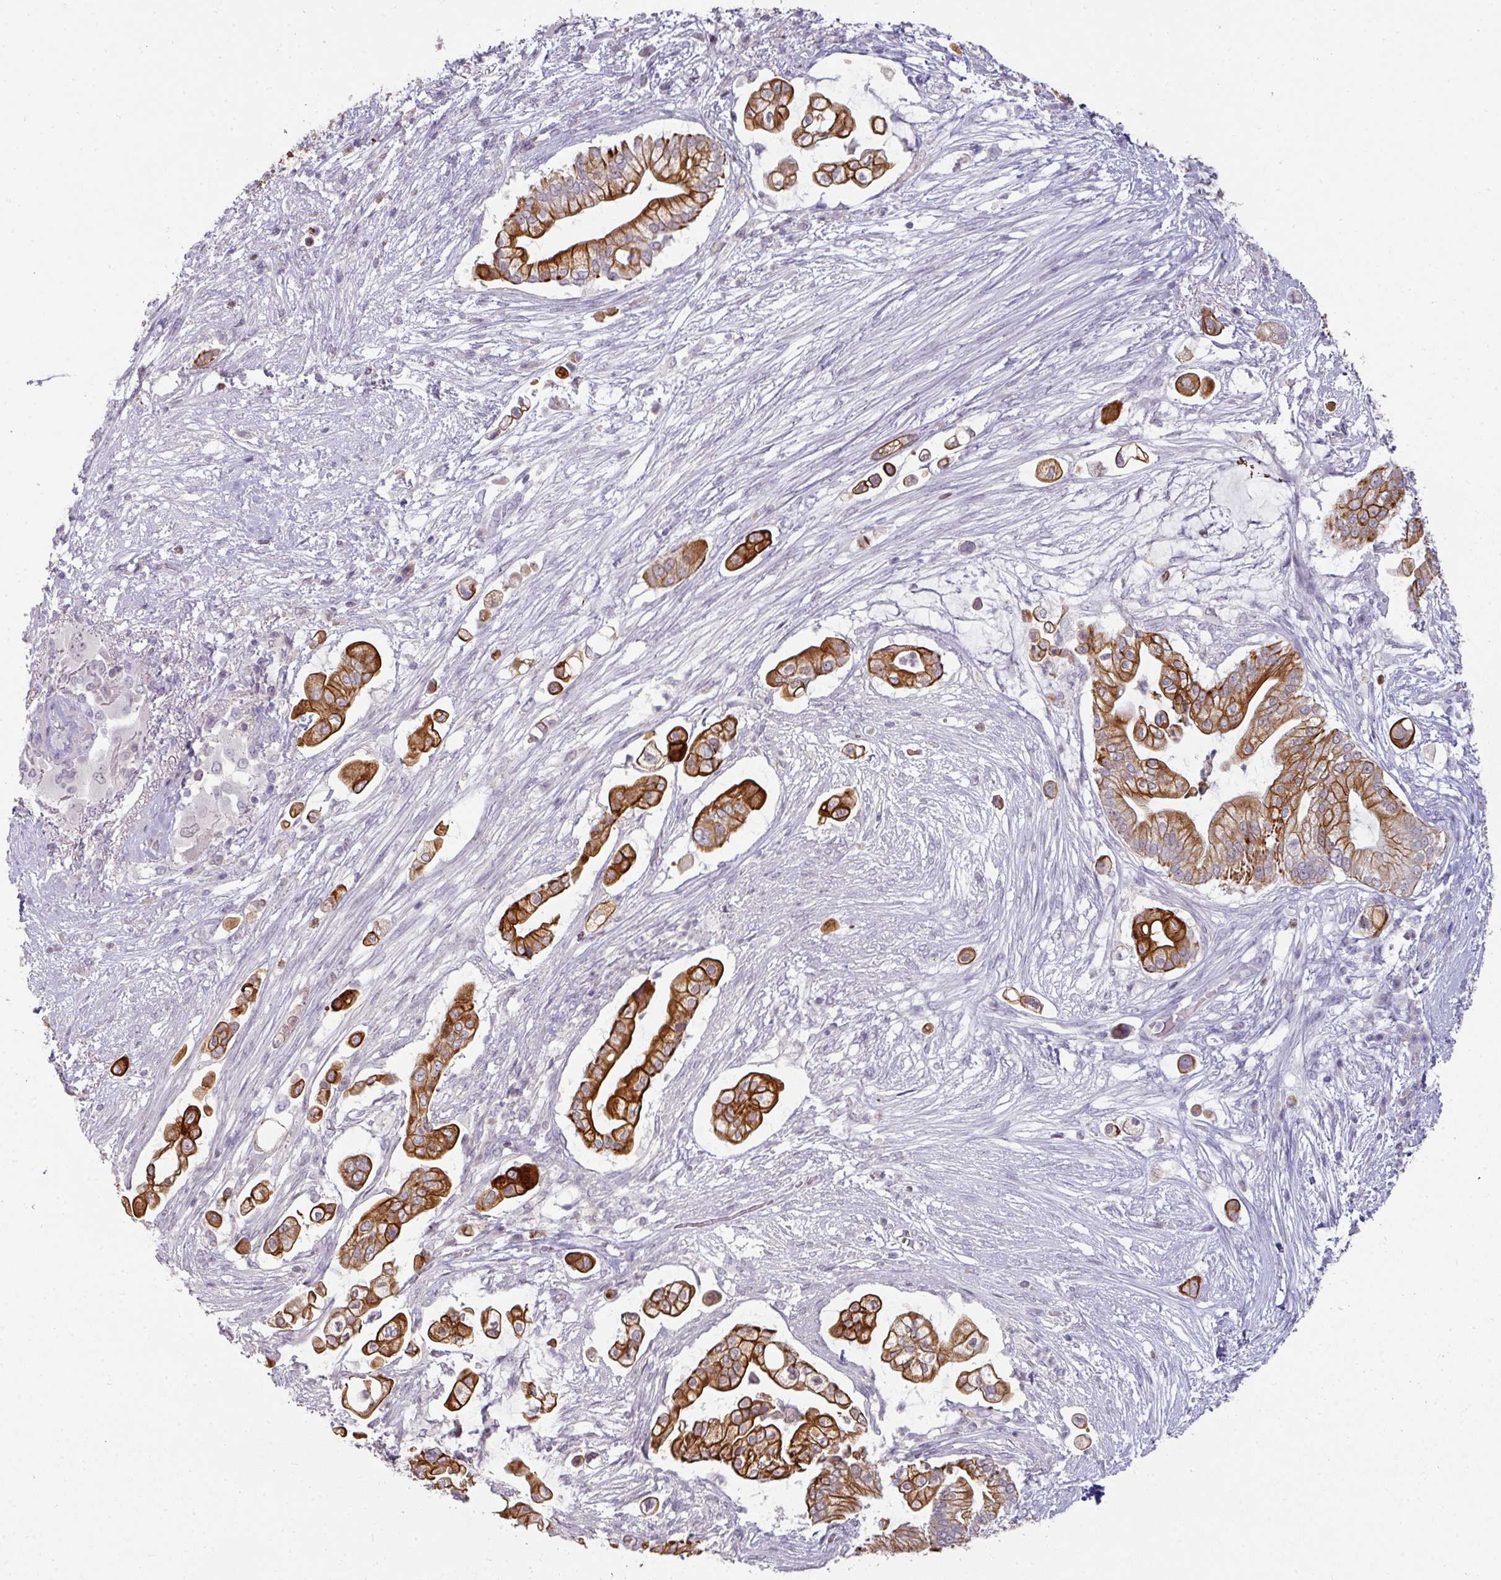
{"staining": {"intensity": "strong", "quantity": ">75%", "location": "cytoplasmic/membranous"}, "tissue": "pancreatic cancer", "cell_type": "Tumor cells", "image_type": "cancer", "snomed": [{"axis": "morphology", "description": "Adenocarcinoma, NOS"}, {"axis": "topography", "description": "Pancreas"}], "caption": "Human adenocarcinoma (pancreatic) stained with a protein marker displays strong staining in tumor cells.", "gene": "GTF2H3", "patient": {"sex": "female", "age": 69}}